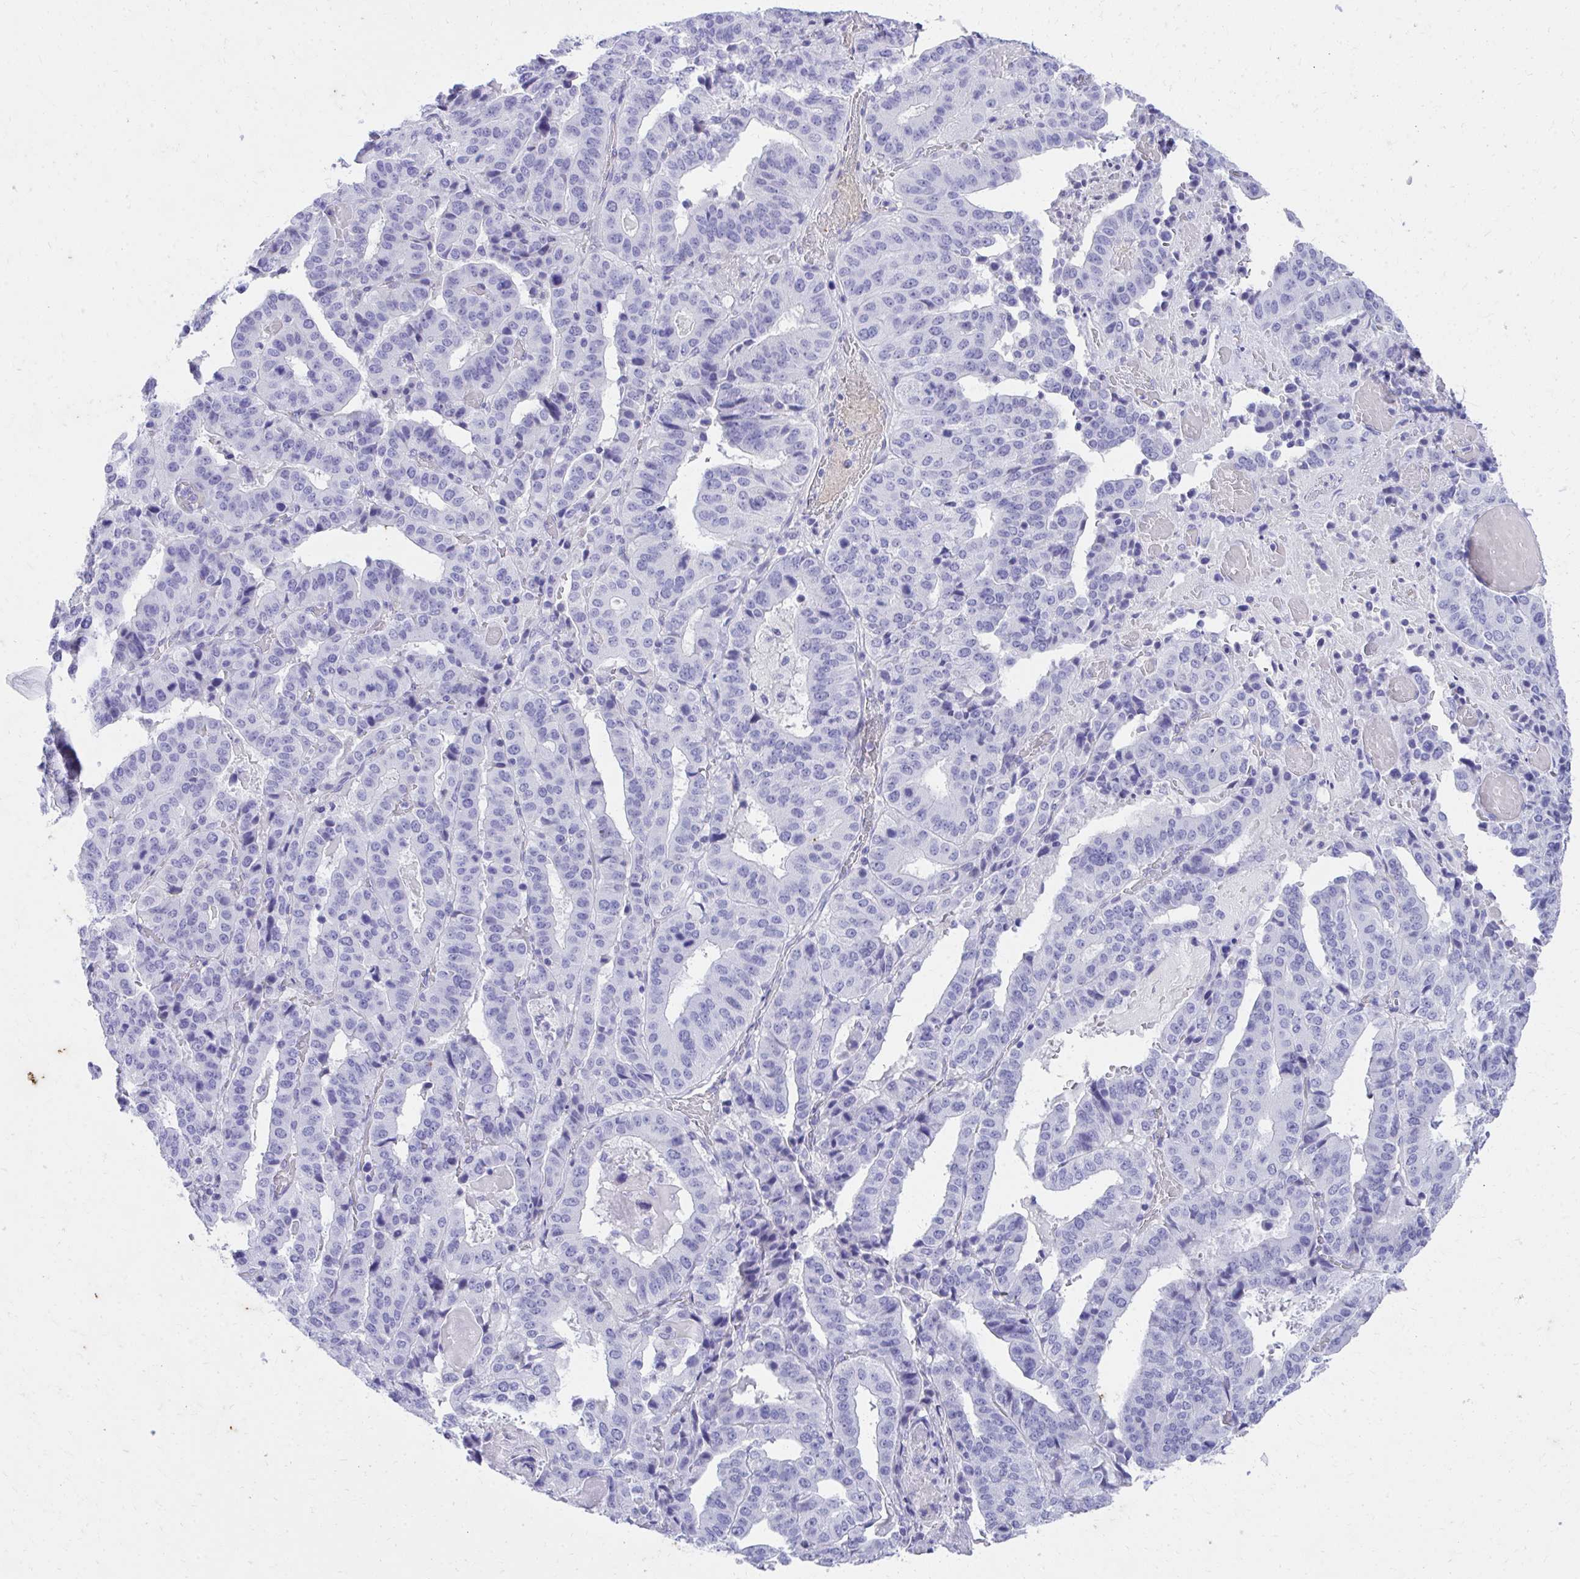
{"staining": {"intensity": "negative", "quantity": "none", "location": "none"}, "tissue": "stomach cancer", "cell_type": "Tumor cells", "image_type": "cancer", "snomed": [{"axis": "morphology", "description": "Adenocarcinoma, NOS"}, {"axis": "topography", "description": "Stomach"}], "caption": "IHC image of neoplastic tissue: human stomach cancer (adenocarcinoma) stained with DAB (3,3'-diaminobenzidine) reveals no significant protein expression in tumor cells.", "gene": "KLK1", "patient": {"sex": "male", "age": 48}}